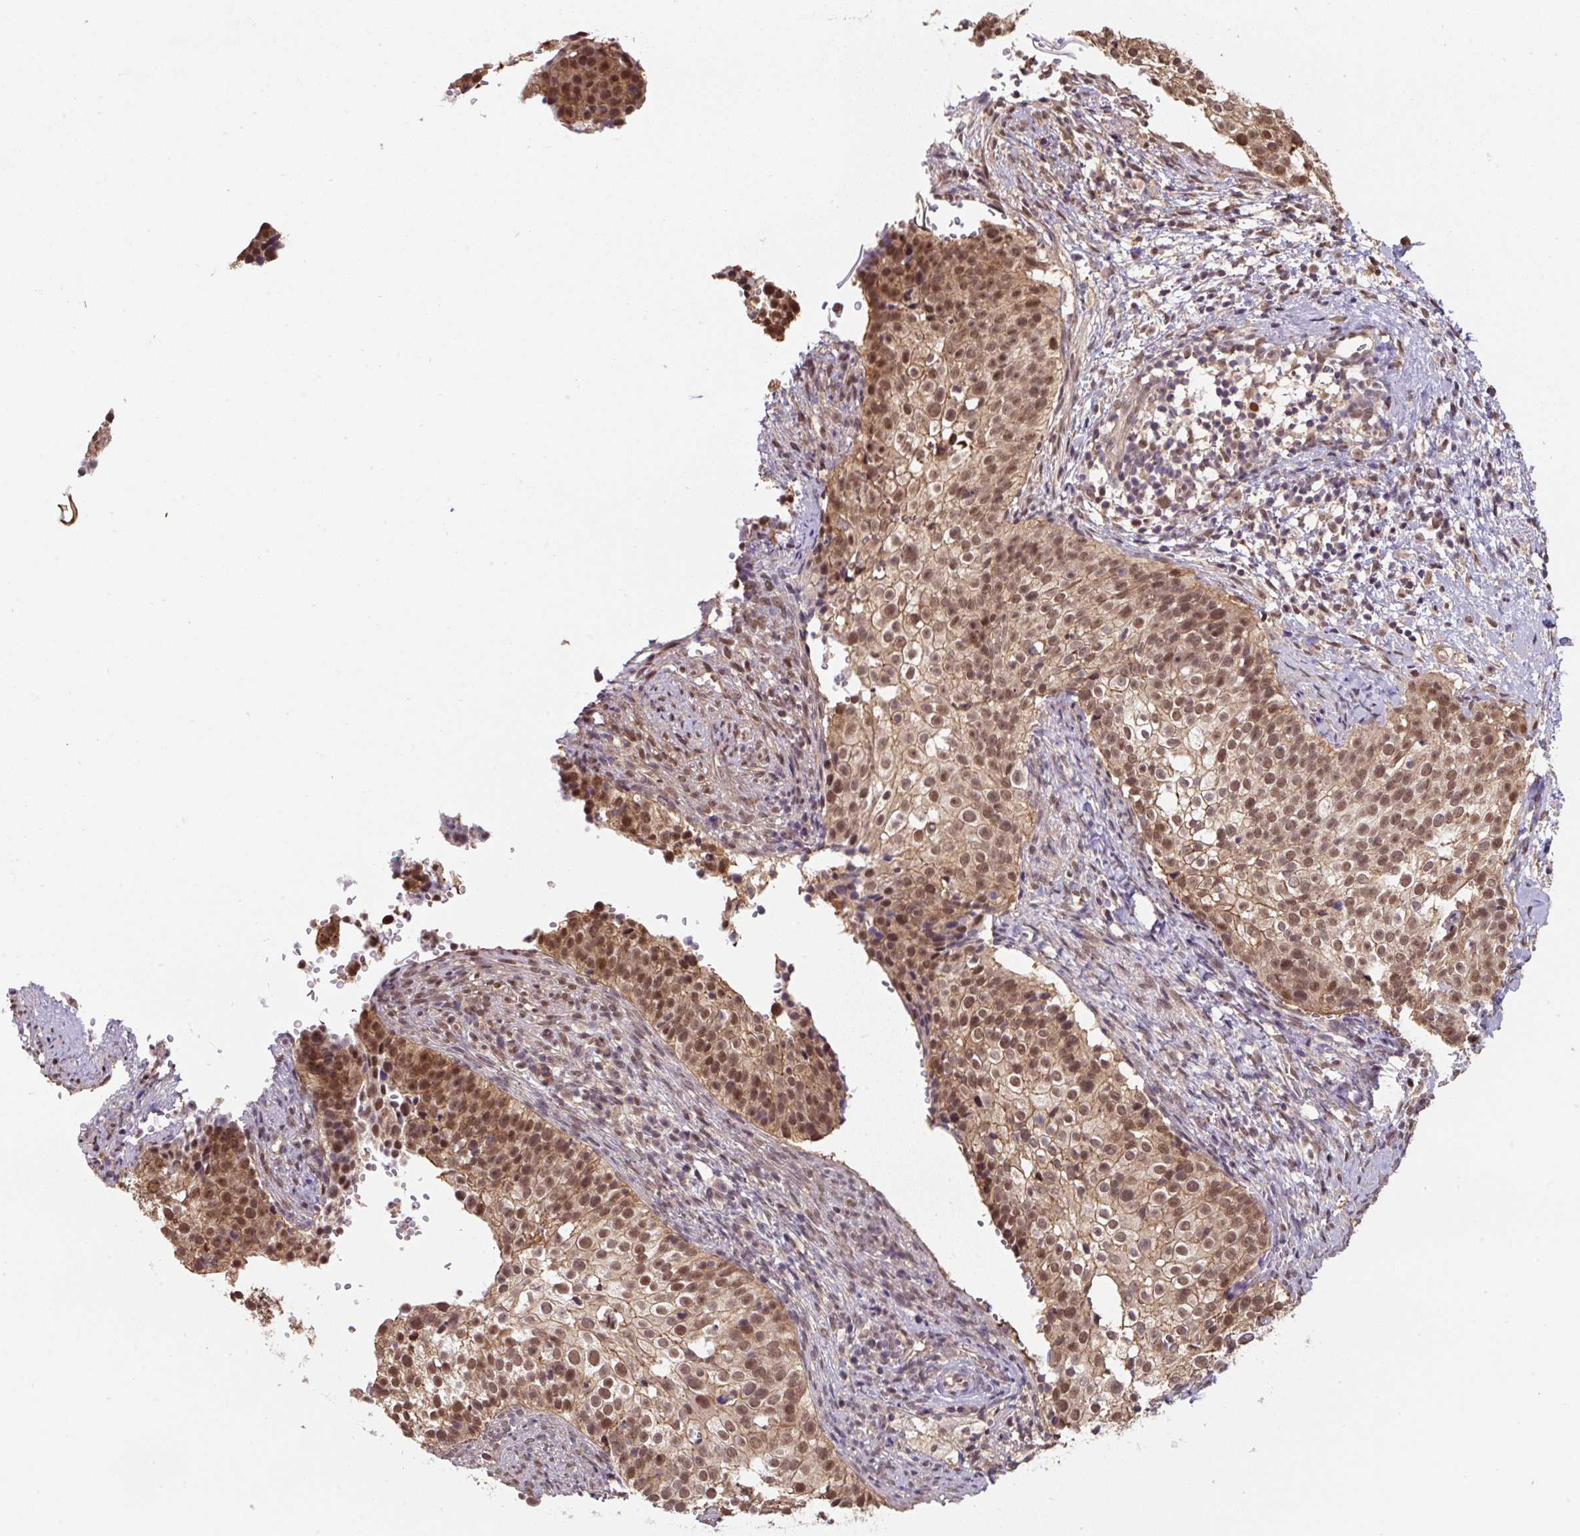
{"staining": {"intensity": "moderate", "quantity": ">75%", "location": "nuclear"}, "tissue": "cervical cancer", "cell_type": "Tumor cells", "image_type": "cancer", "snomed": [{"axis": "morphology", "description": "Squamous cell carcinoma, NOS"}, {"axis": "topography", "description": "Cervix"}], "caption": "Tumor cells demonstrate medium levels of moderate nuclear positivity in about >75% of cells in human cervical squamous cell carcinoma.", "gene": "ST13", "patient": {"sex": "female", "age": 44}}